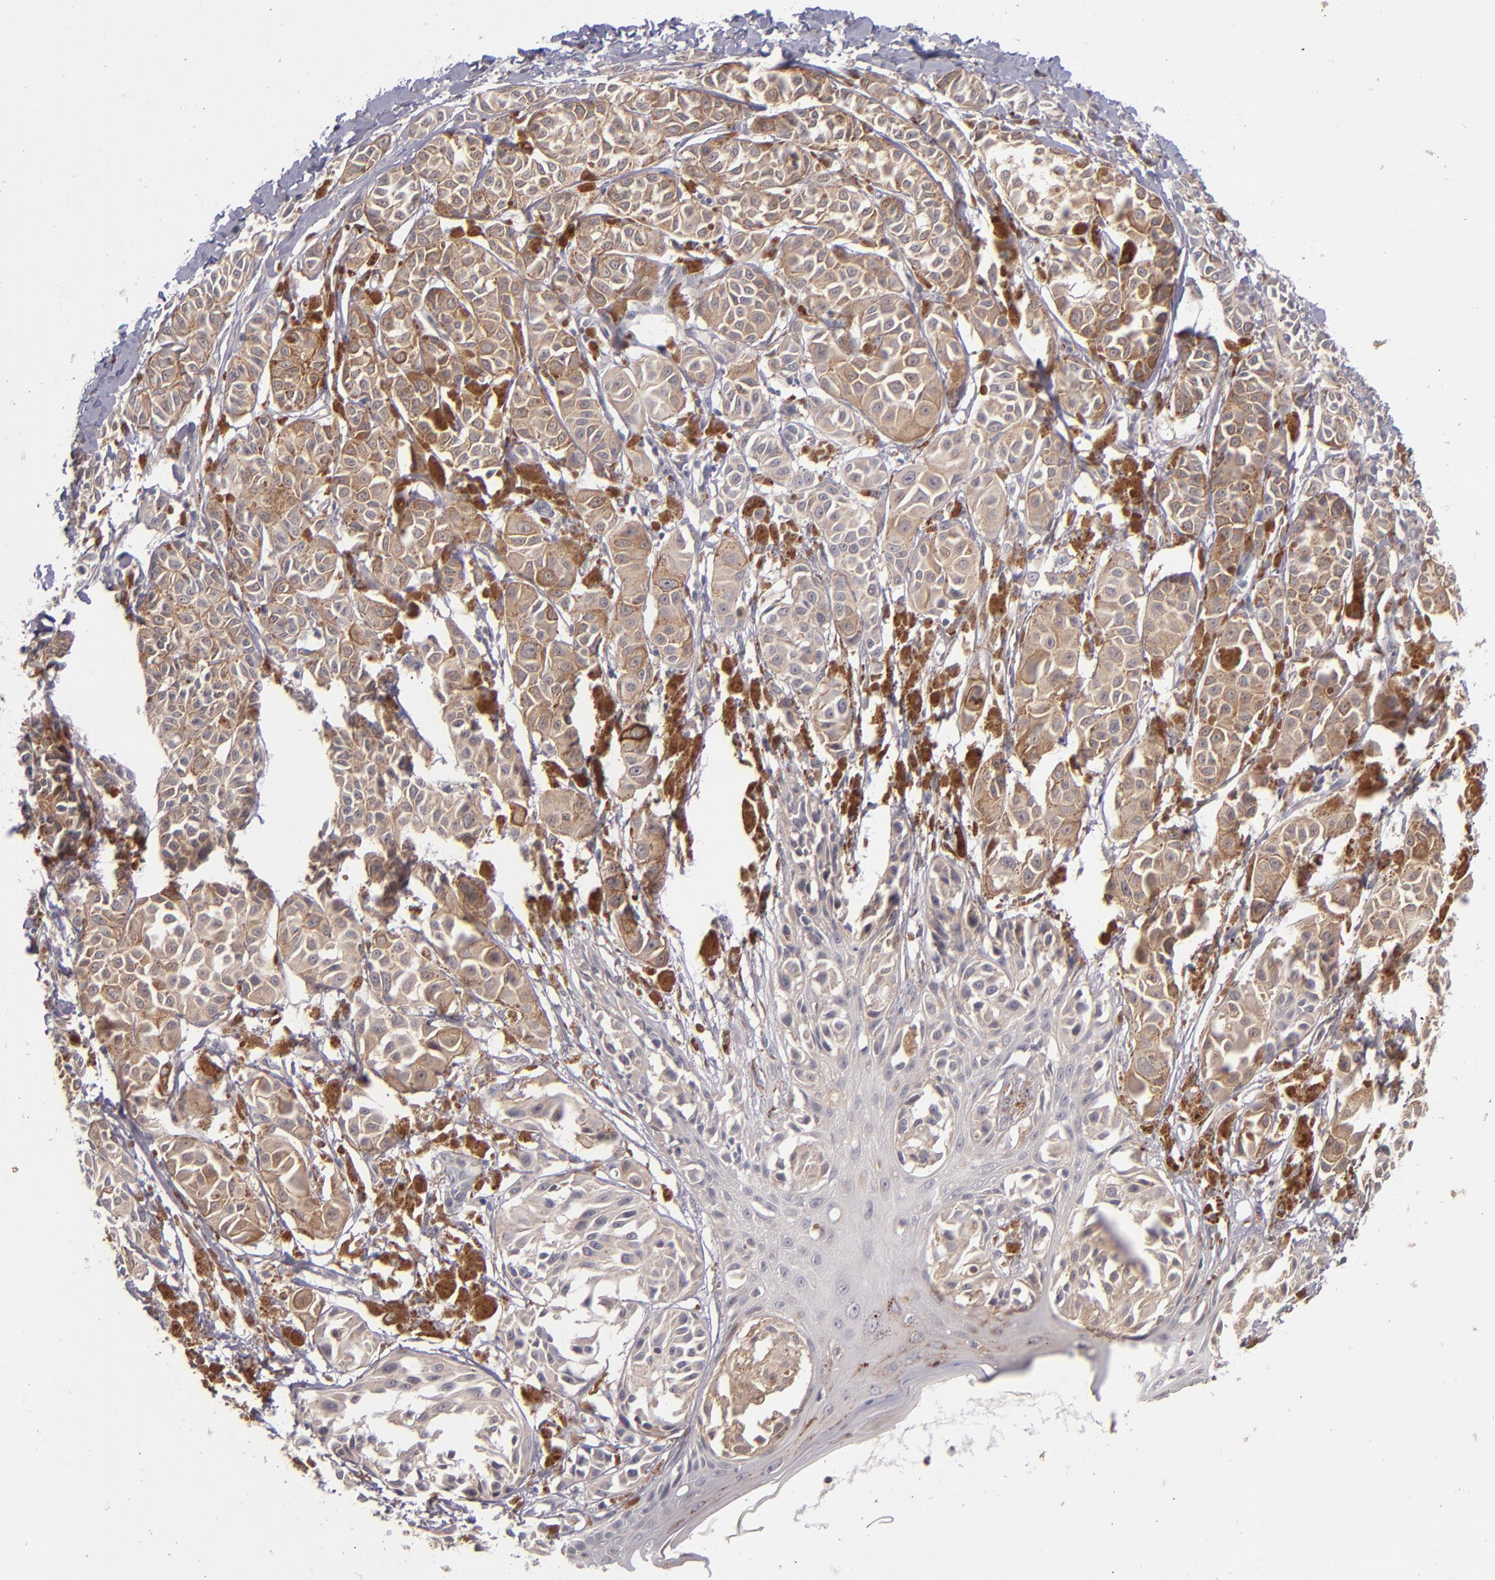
{"staining": {"intensity": "weak", "quantity": ">75%", "location": "cytoplasmic/membranous"}, "tissue": "melanoma", "cell_type": "Tumor cells", "image_type": "cancer", "snomed": [{"axis": "morphology", "description": "Malignant melanoma, NOS"}, {"axis": "topography", "description": "Skin"}], "caption": "Immunohistochemistry staining of malignant melanoma, which exhibits low levels of weak cytoplasmic/membranous staining in approximately >75% of tumor cells indicating weak cytoplasmic/membranous protein positivity. The staining was performed using DAB (3,3'-diaminobenzidine) (brown) for protein detection and nuclei were counterstained in hematoxylin (blue).", "gene": "TSC2", "patient": {"sex": "male", "age": 76}}